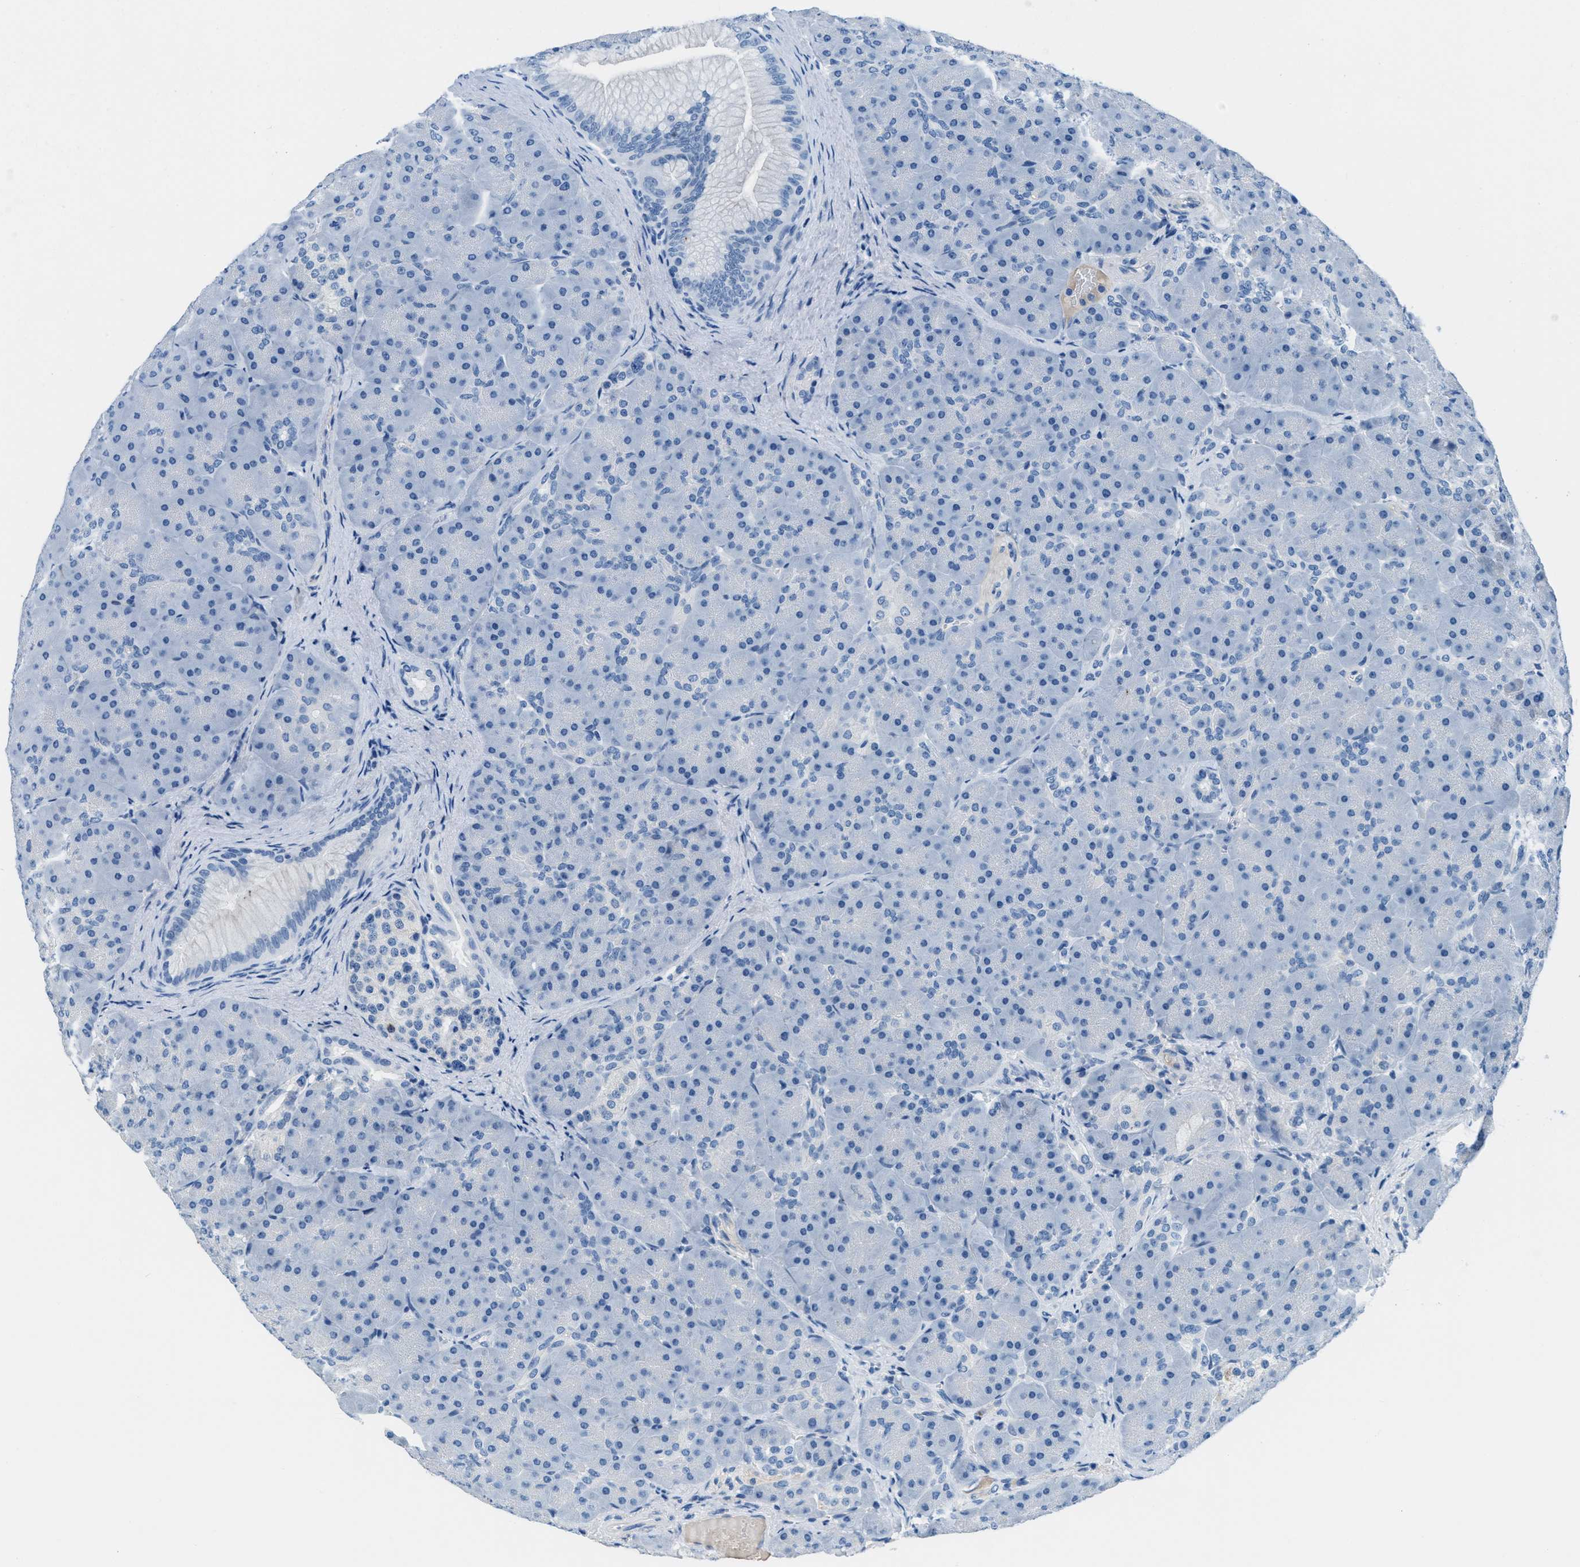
{"staining": {"intensity": "negative", "quantity": "none", "location": "none"}, "tissue": "pancreas", "cell_type": "Exocrine glandular cells", "image_type": "normal", "snomed": [{"axis": "morphology", "description": "Normal tissue, NOS"}, {"axis": "topography", "description": "Pancreas"}], "caption": "The micrograph reveals no staining of exocrine glandular cells in unremarkable pancreas.", "gene": "MGARP", "patient": {"sex": "male", "age": 66}}